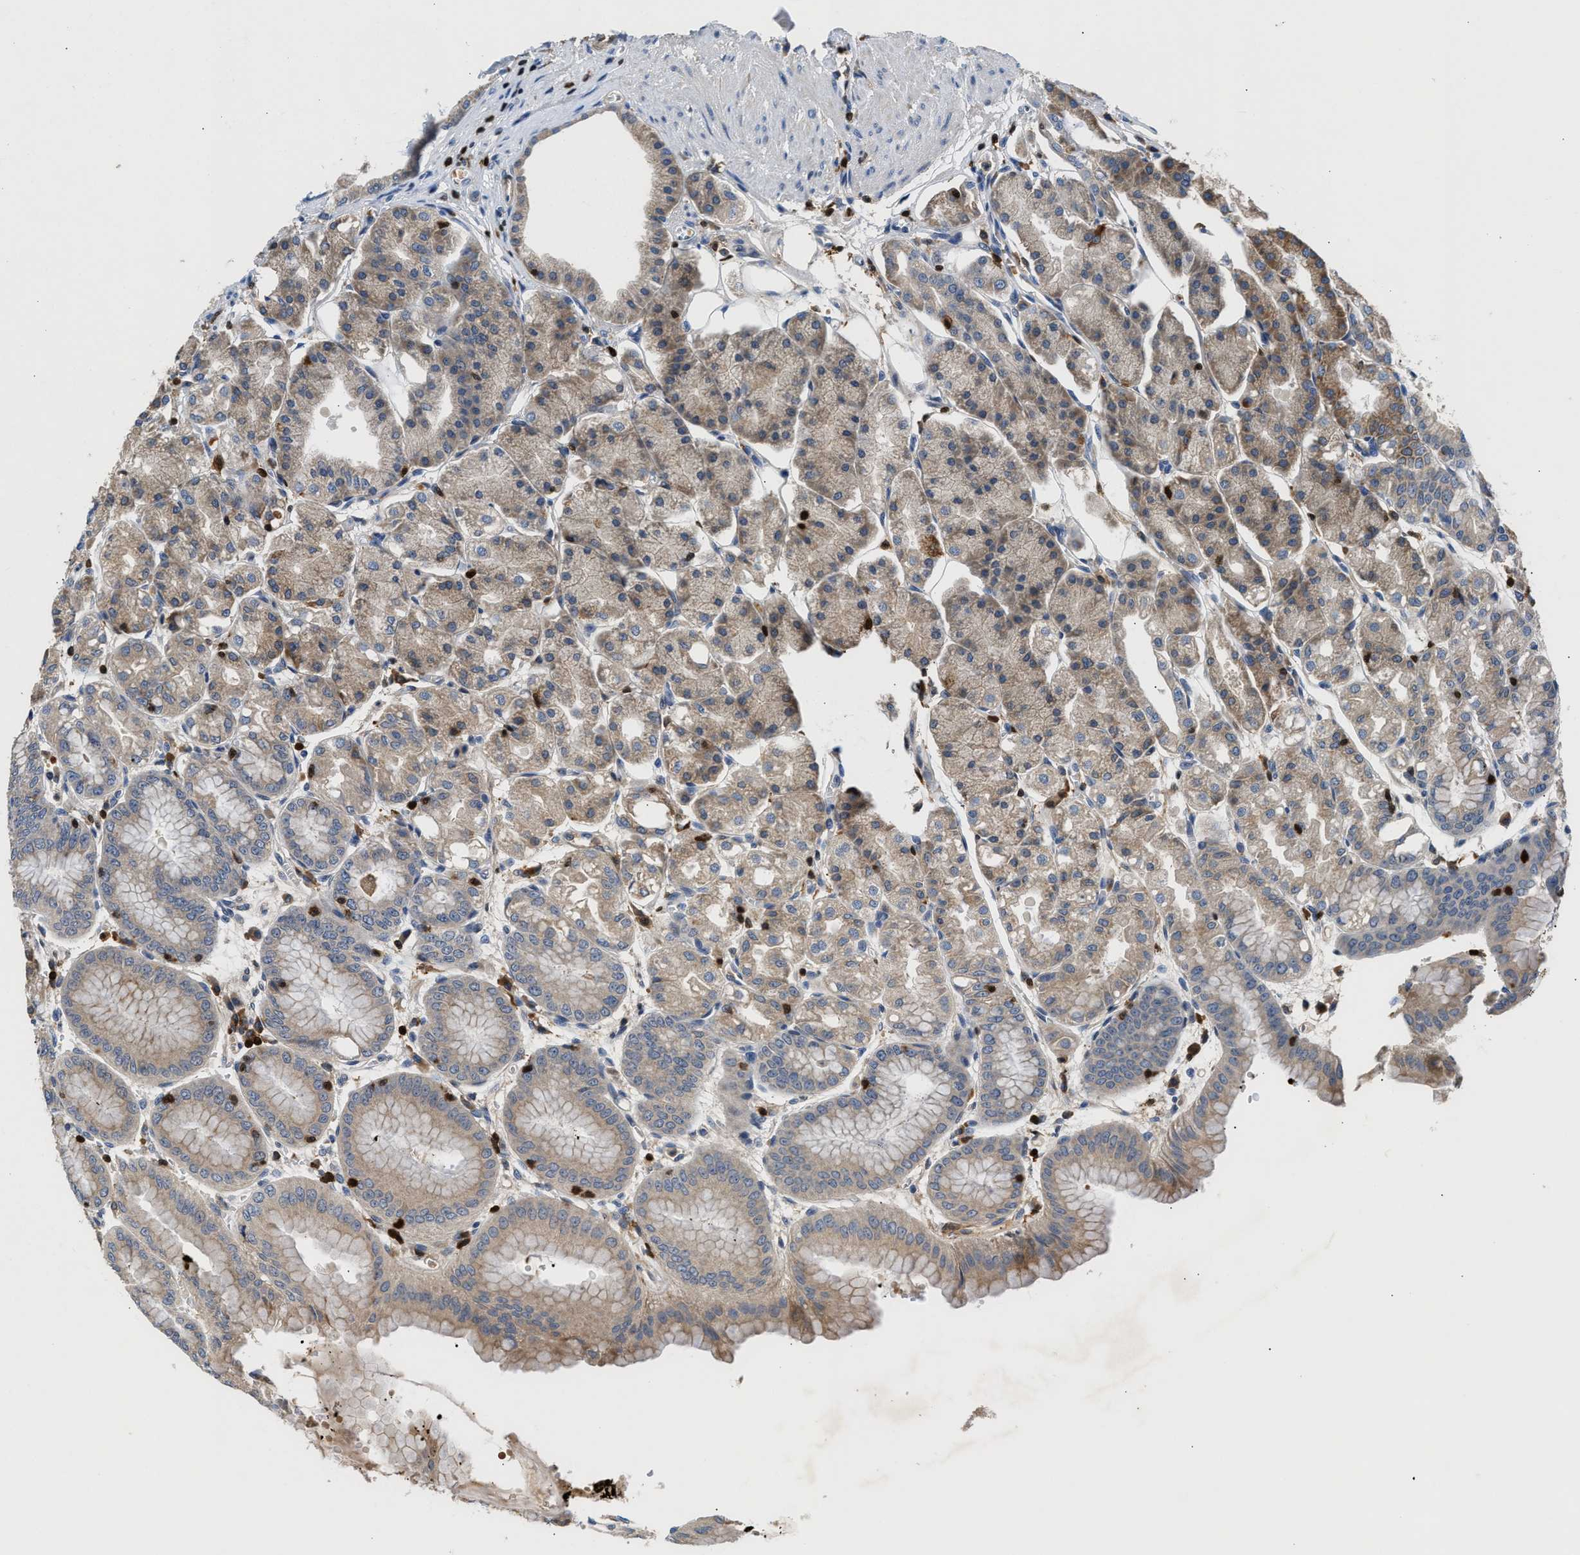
{"staining": {"intensity": "moderate", "quantity": "25%-75%", "location": "cytoplasmic/membranous"}, "tissue": "stomach", "cell_type": "Glandular cells", "image_type": "normal", "snomed": [{"axis": "morphology", "description": "Normal tissue, NOS"}, {"axis": "topography", "description": "Stomach, lower"}], "caption": "Protein positivity by immunohistochemistry exhibits moderate cytoplasmic/membranous positivity in approximately 25%-75% of glandular cells in normal stomach.", "gene": "SLIT2", "patient": {"sex": "male", "age": 71}}